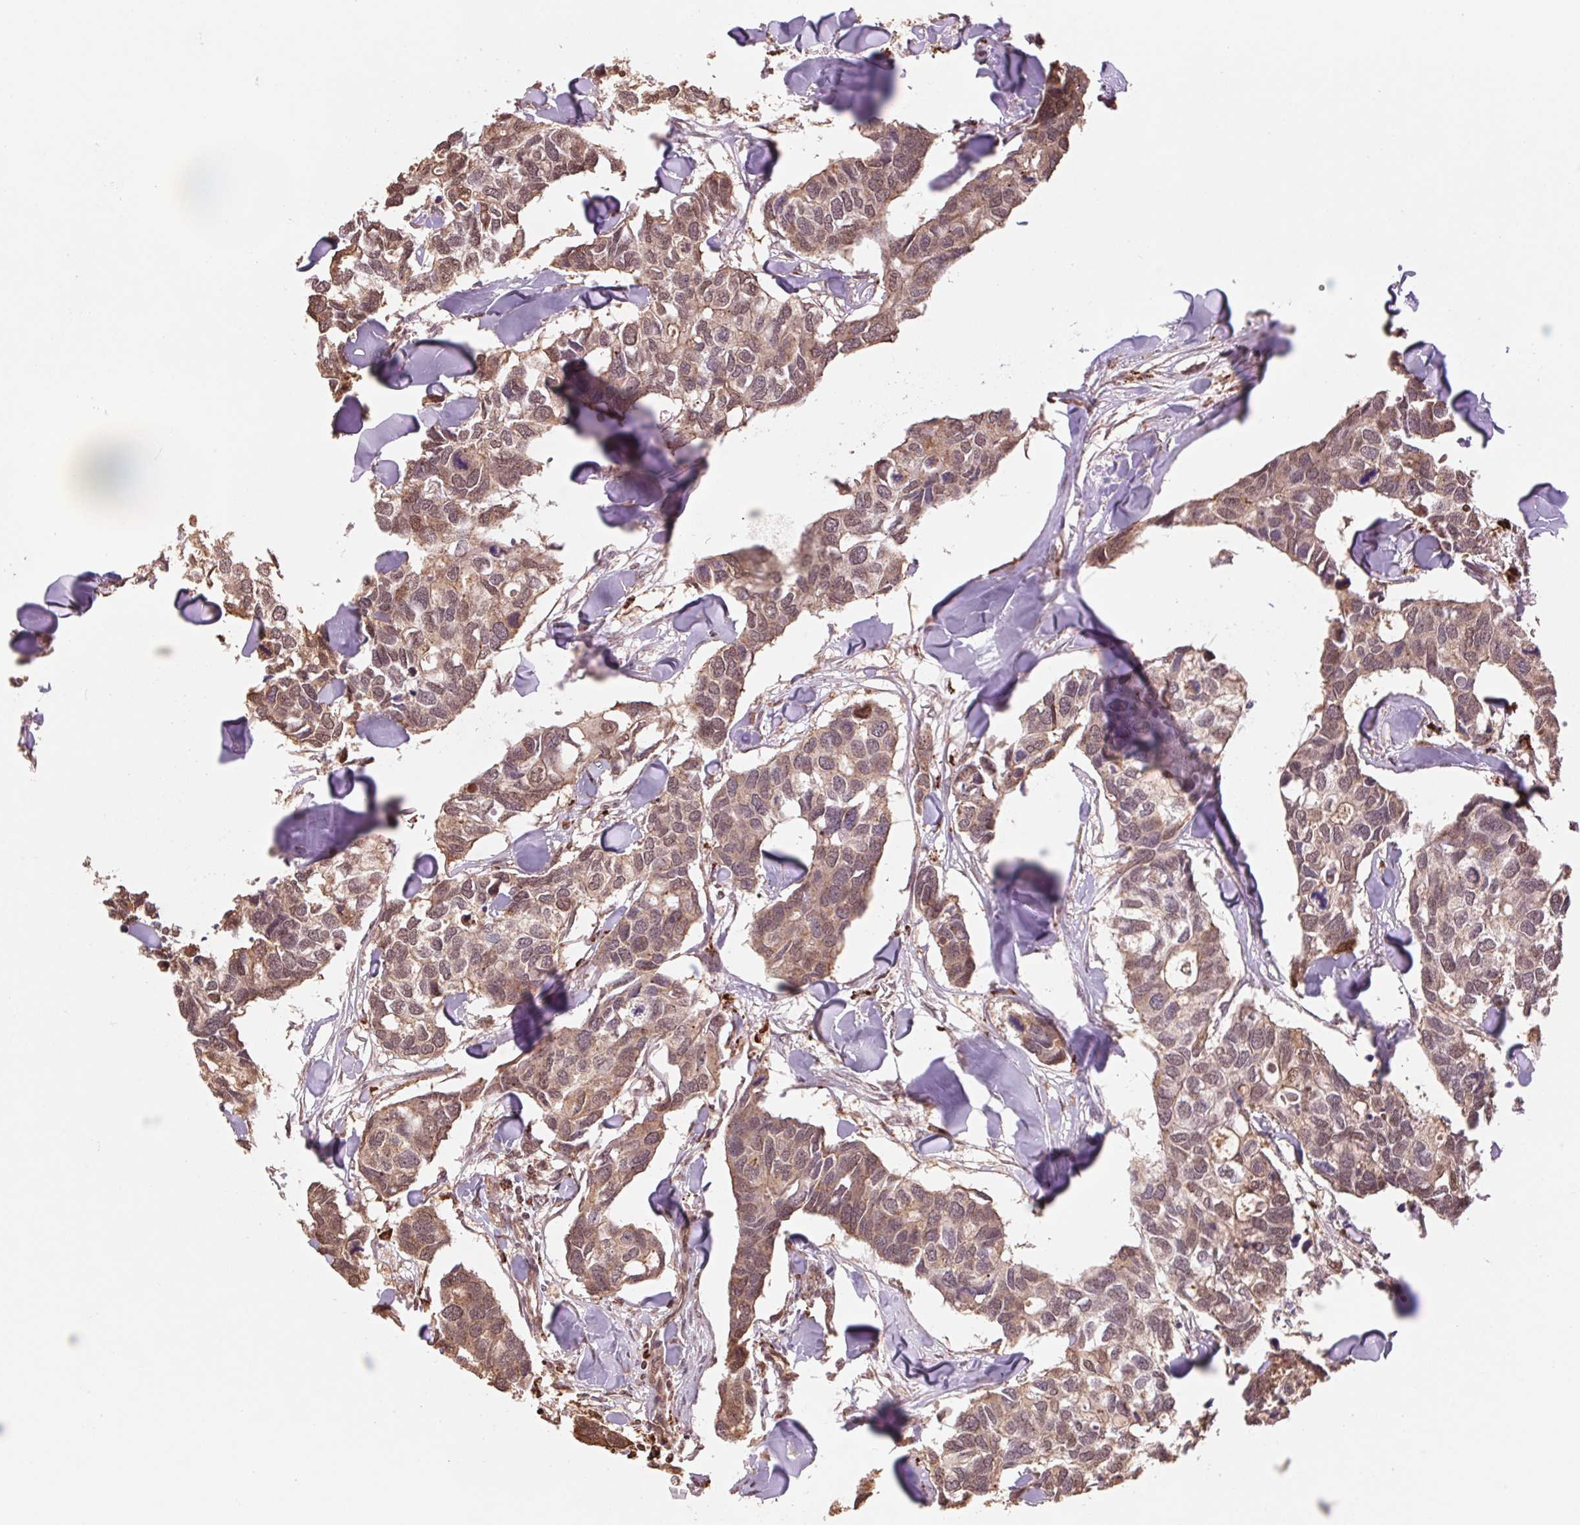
{"staining": {"intensity": "moderate", "quantity": ">75%", "location": "cytoplasmic/membranous,nuclear"}, "tissue": "breast cancer", "cell_type": "Tumor cells", "image_type": "cancer", "snomed": [{"axis": "morphology", "description": "Duct carcinoma"}, {"axis": "topography", "description": "Breast"}], "caption": "Protein expression analysis of breast cancer (intraductal carcinoma) displays moderate cytoplasmic/membranous and nuclear expression in approximately >75% of tumor cells.", "gene": "PDHA1", "patient": {"sex": "female", "age": 83}}